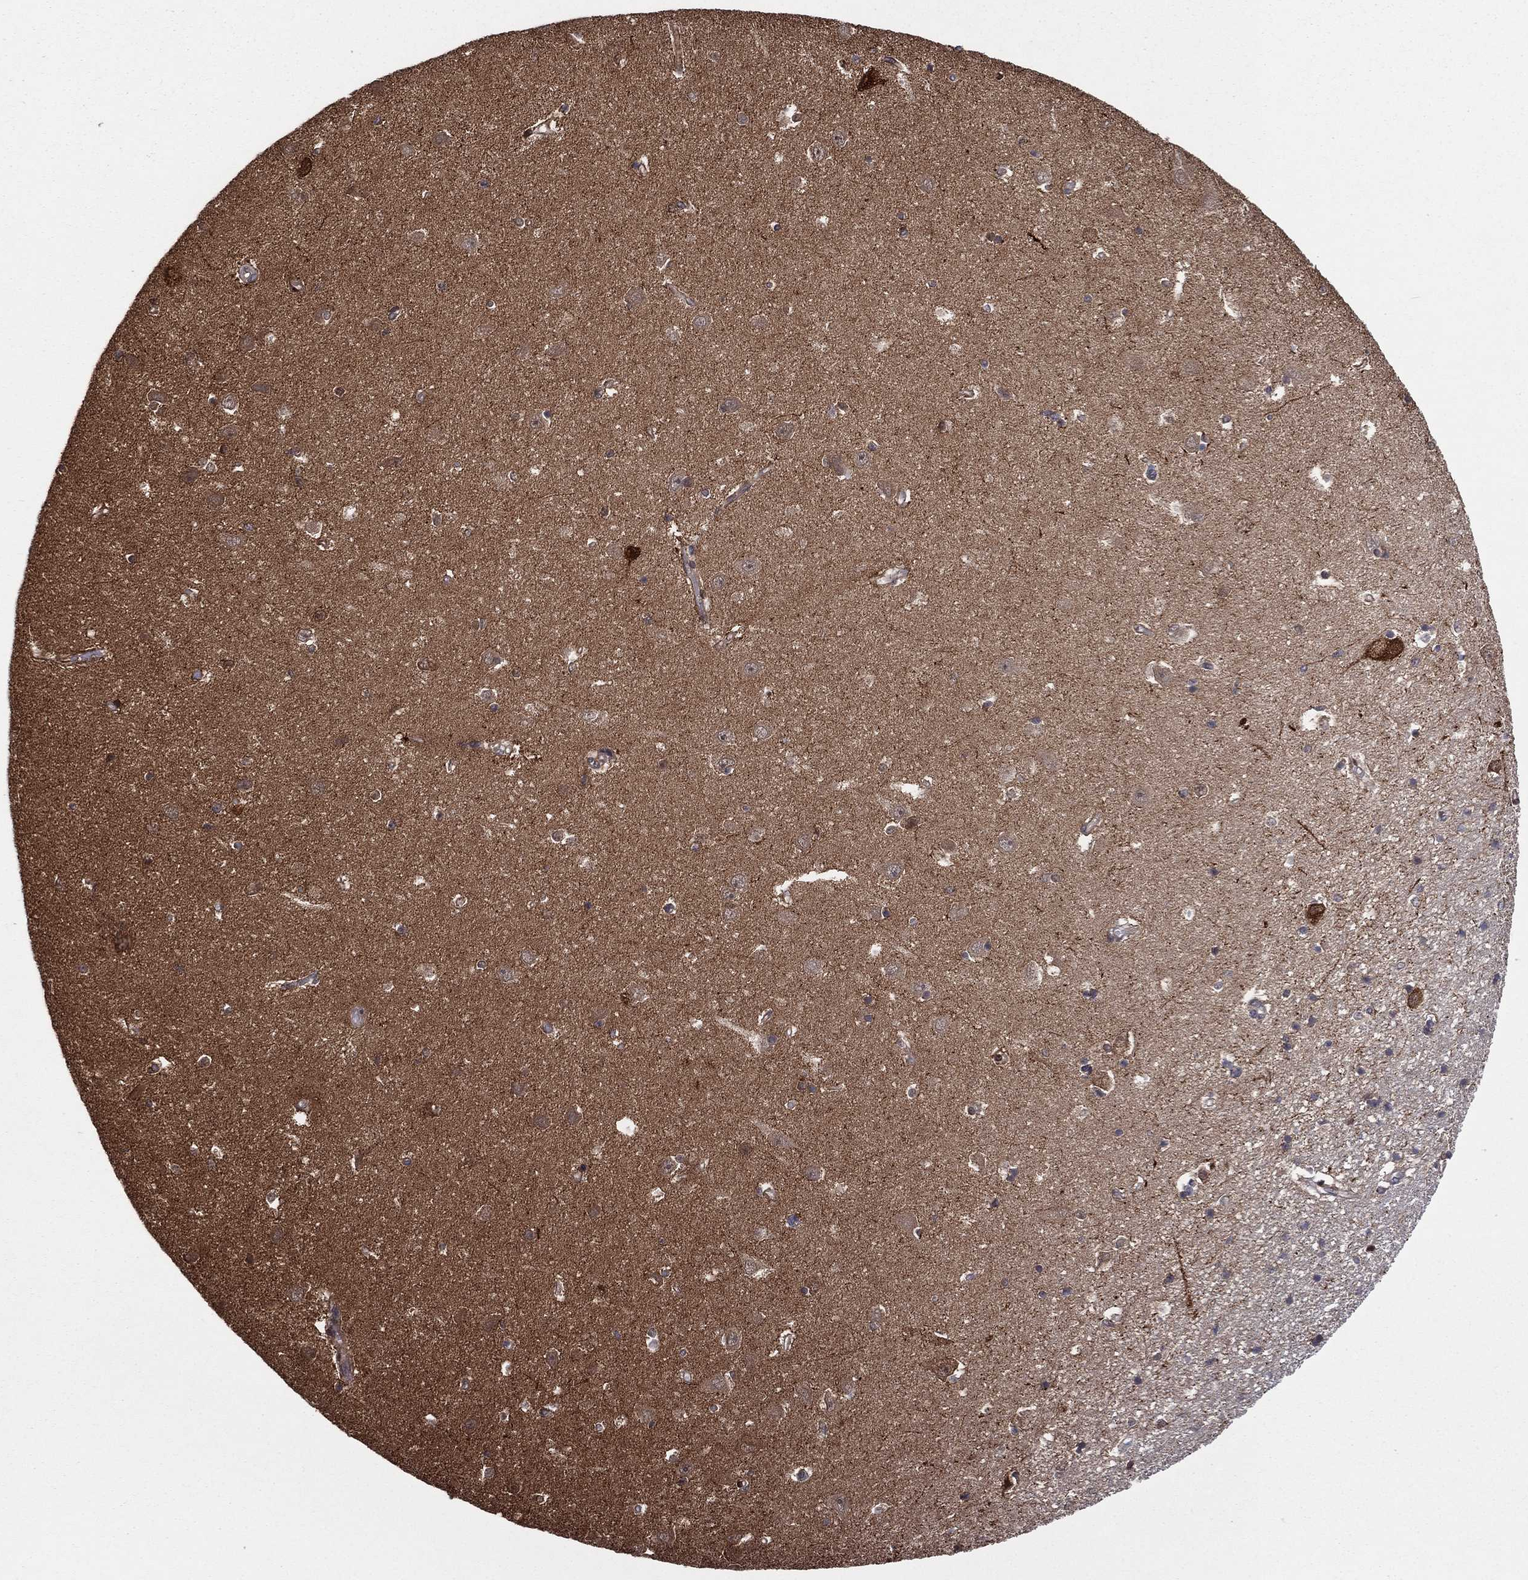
{"staining": {"intensity": "negative", "quantity": "none", "location": "none"}, "tissue": "hippocampus", "cell_type": "Glial cells", "image_type": "normal", "snomed": [{"axis": "morphology", "description": "Normal tissue, NOS"}, {"axis": "topography", "description": "Hippocampus"}], "caption": "Immunohistochemistry (IHC) photomicrograph of unremarkable hippocampus: hippocampus stained with DAB exhibits no significant protein staining in glial cells.", "gene": "SNCG", "patient": {"sex": "female", "age": 64}}